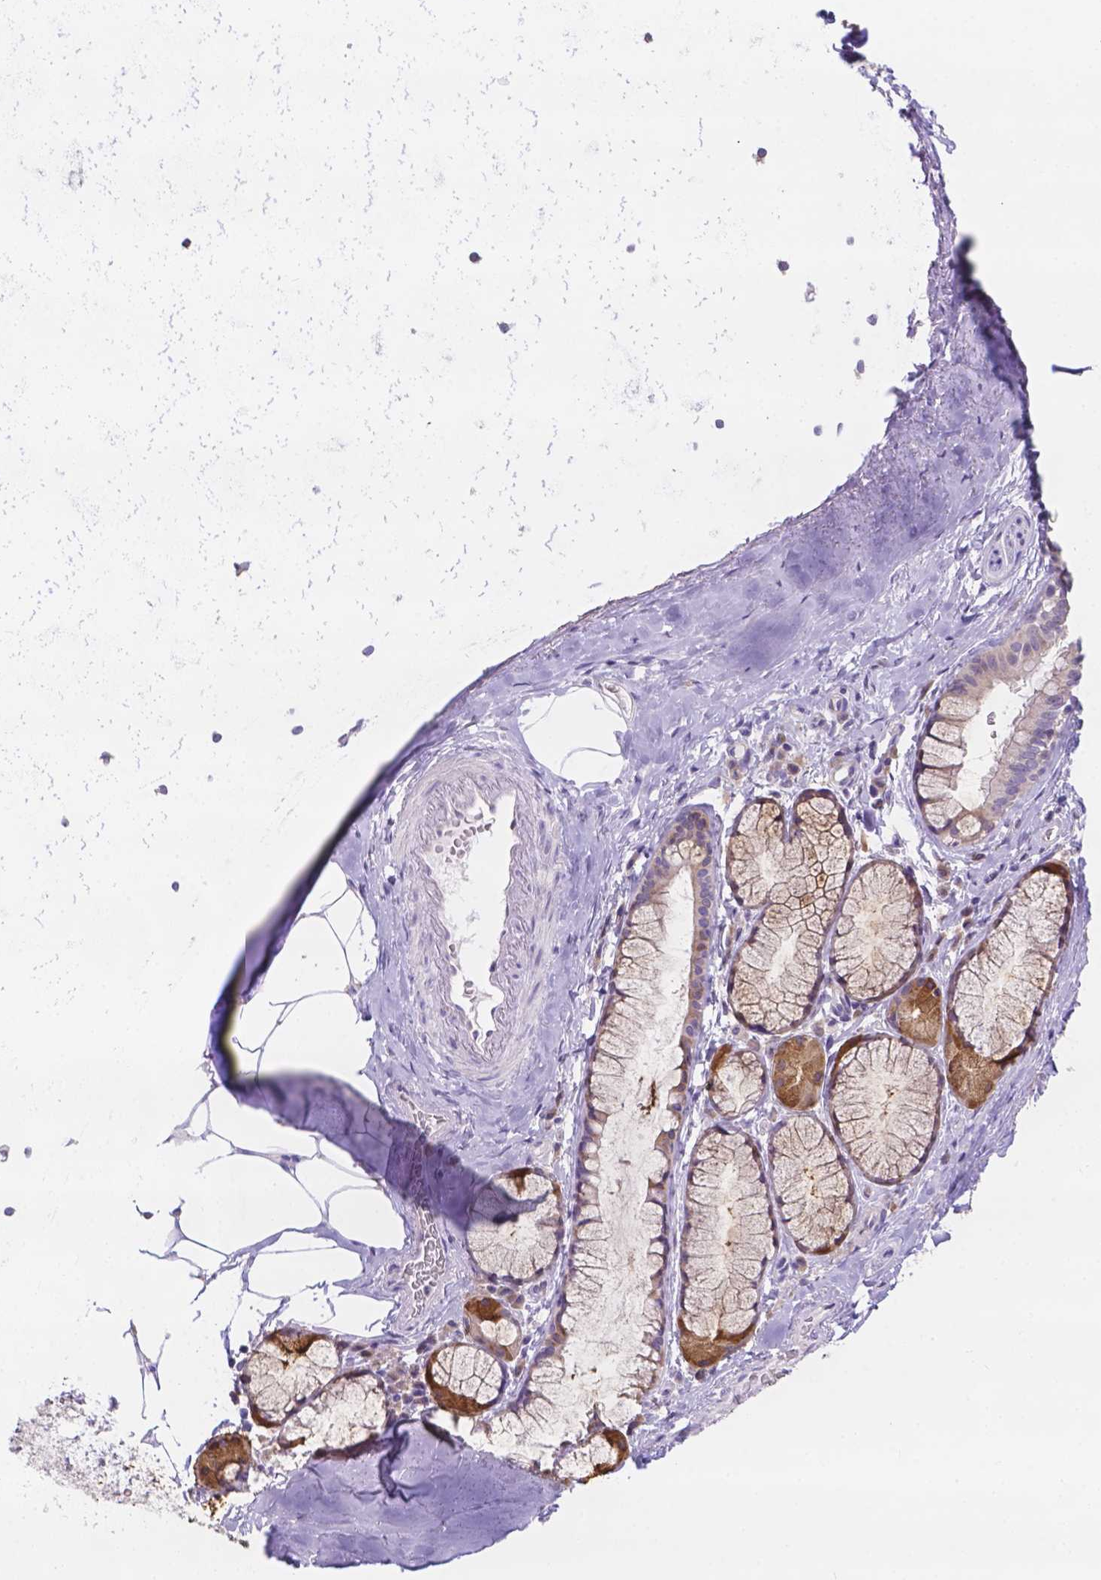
{"staining": {"intensity": "negative", "quantity": "none", "location": "none"}, "tissue": "adipose tissue", "cell_type": "Adipocytes", "image_type": "normal", "snomed": [{"axis": "morphology", "description": "Normal tissue, NOS"}, {"axis": "topography", "description": "Bronchus"}, {"axis": "topography", "description": "Lung"}], "caption": "This is a image of IHC staining of normal adipose tissue, which shows no expression in adipocytes. (Stains: DAB (3,3'-diaminobenzidine) IHC with hematoxylin counter stain, Microscopy: brightfield microscopy at high magnification).", "gene": "CD96", "patient": {"sex": "female", "age": 57}}